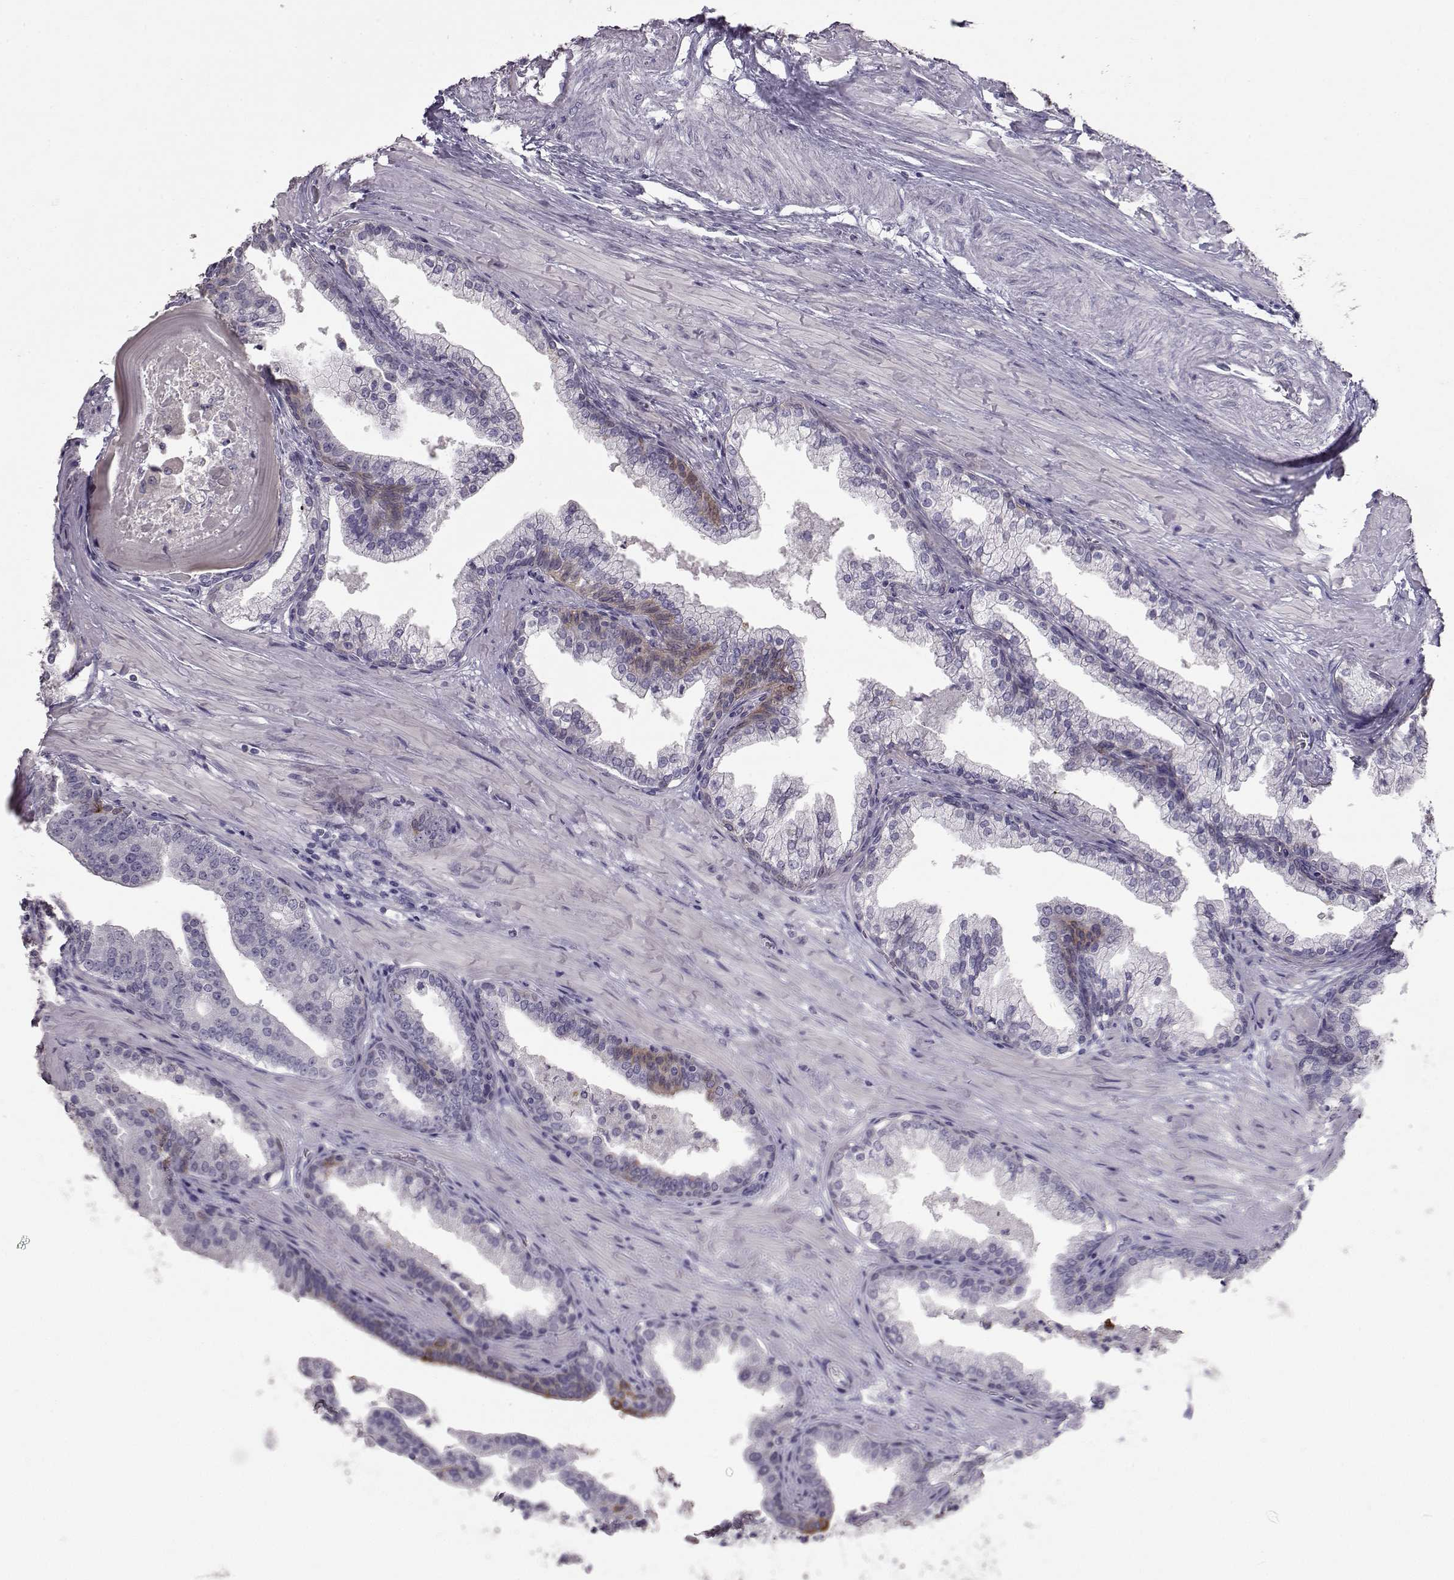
{"staining": {"intensity": "strong", "quantity": "<25%", "location": "cytoplasmic/membranous"}, "tissue": "prostate cancer", "cell_type": "Tumor cells", "image_type": "cancer", "snomed": [{"axis": "morphology", "description": "Adenocarcinoma, NOS"}, {"axis": "topography", "description": "Prostate and seminal vesicle, NOS"}, {"axis": "topography", "description": "Prostate"}], "caption": "Human prostate cancer stained with a brown dye reveals strong cytoplasmic/membranous positive positivity in approximately <25% of tumor cells.", "gene": "LAMB3", "patient": {"sex": "male", "age": 44}}